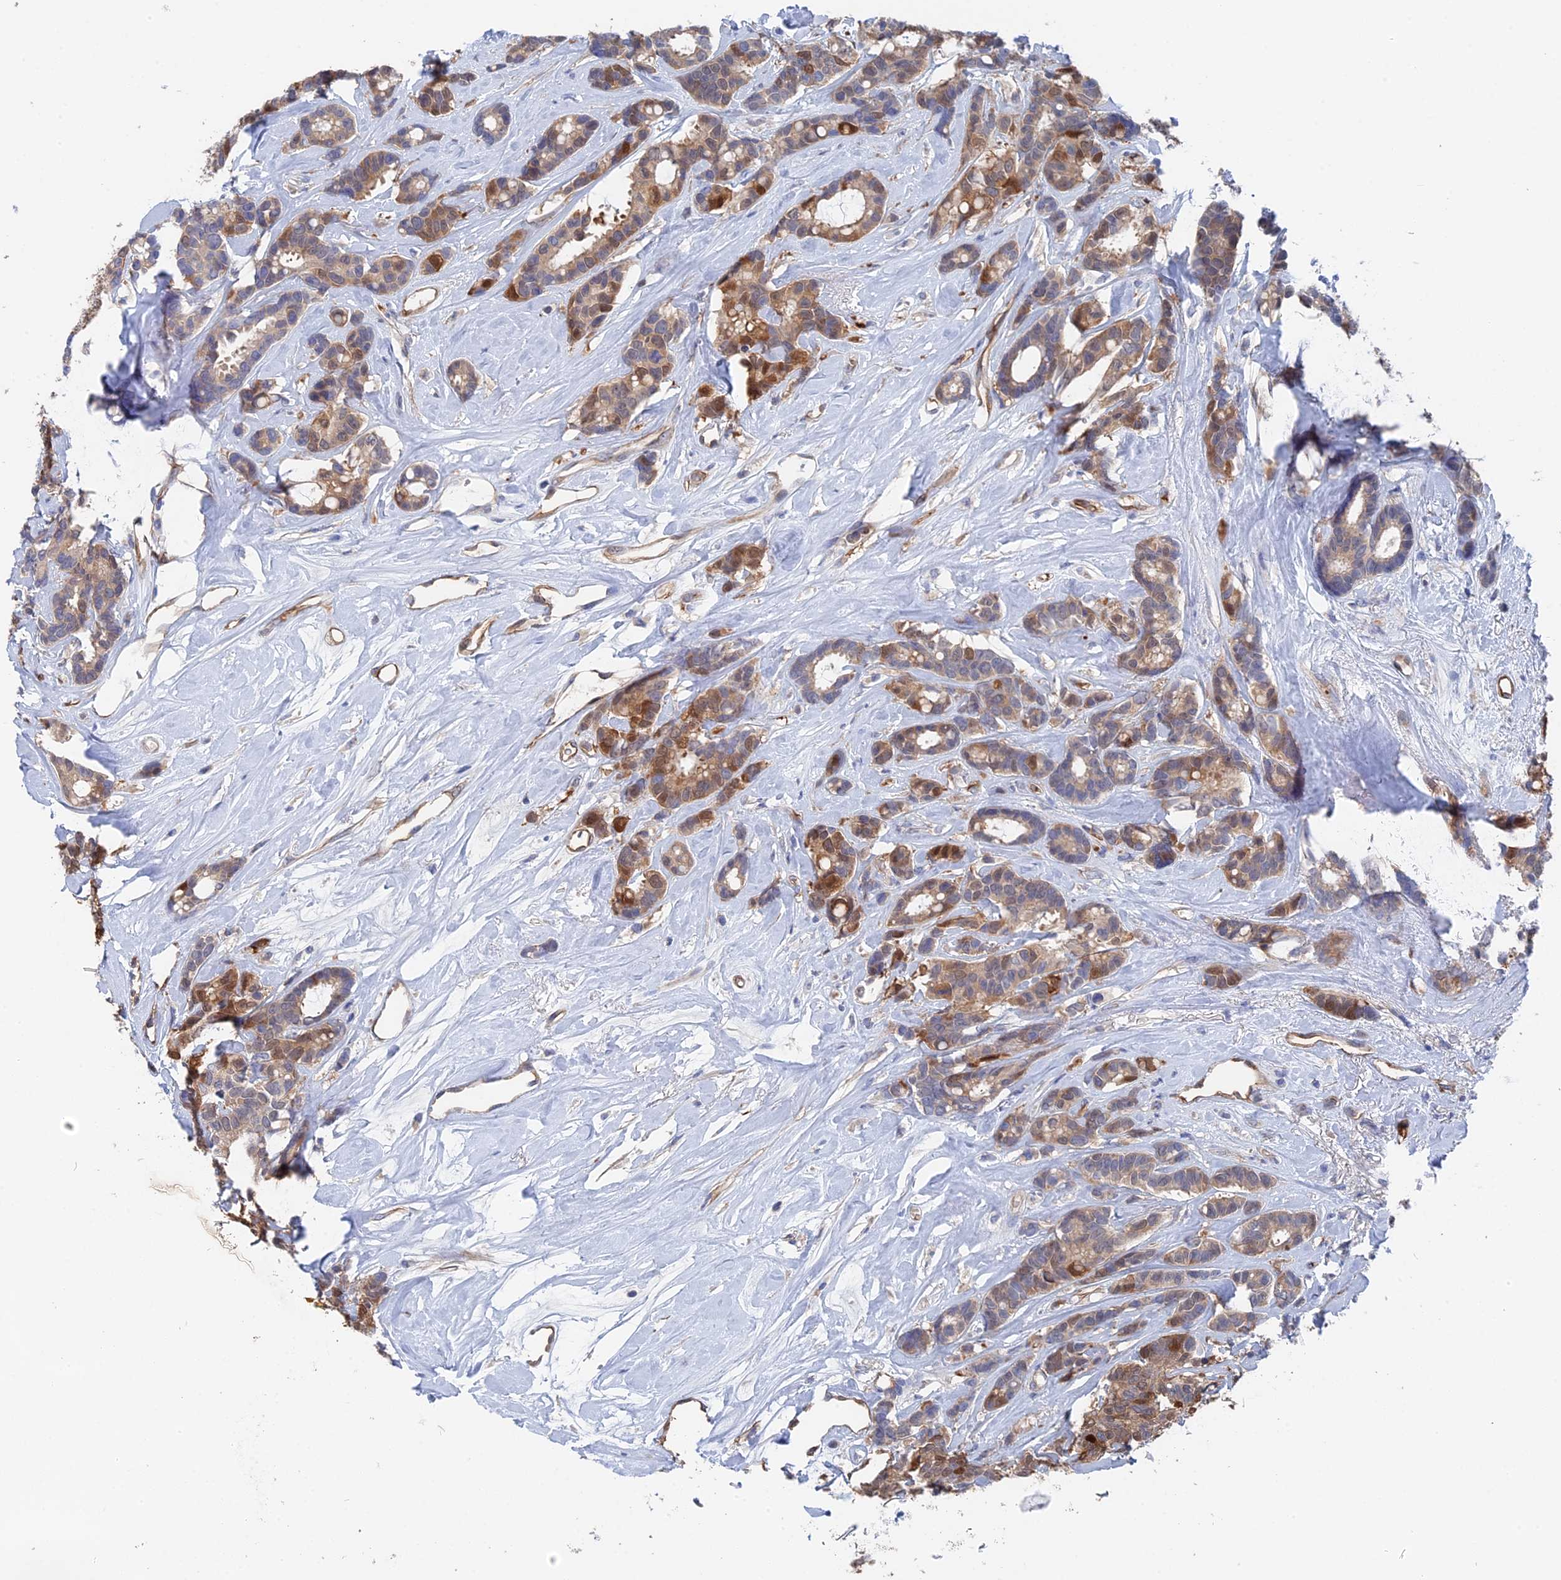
{"staining": {"intensity": "moderate", "quantity": "25%-75%", "location": "cytoplasmic/membranous"}, "tissue": "breast cancer", "cell_type": "Tumor cells", "image_type": "cancer", "snomed": [{"axis": "morphology", "description": "Duct carcinoma"}, {"axis": "topography", "description": "Breast"}], "caption": "A high-resolution image shows IHC staining of breast cancer (intraductal carcinoma), which shows moderate cytoplasmic/membranous staining in about 25%-75% of tumor cells. The protein is shown in brown color, while the nuclei are stained blue.", "gene": "MTHFSD", "patient": {"sex": "female", "age": 87}}